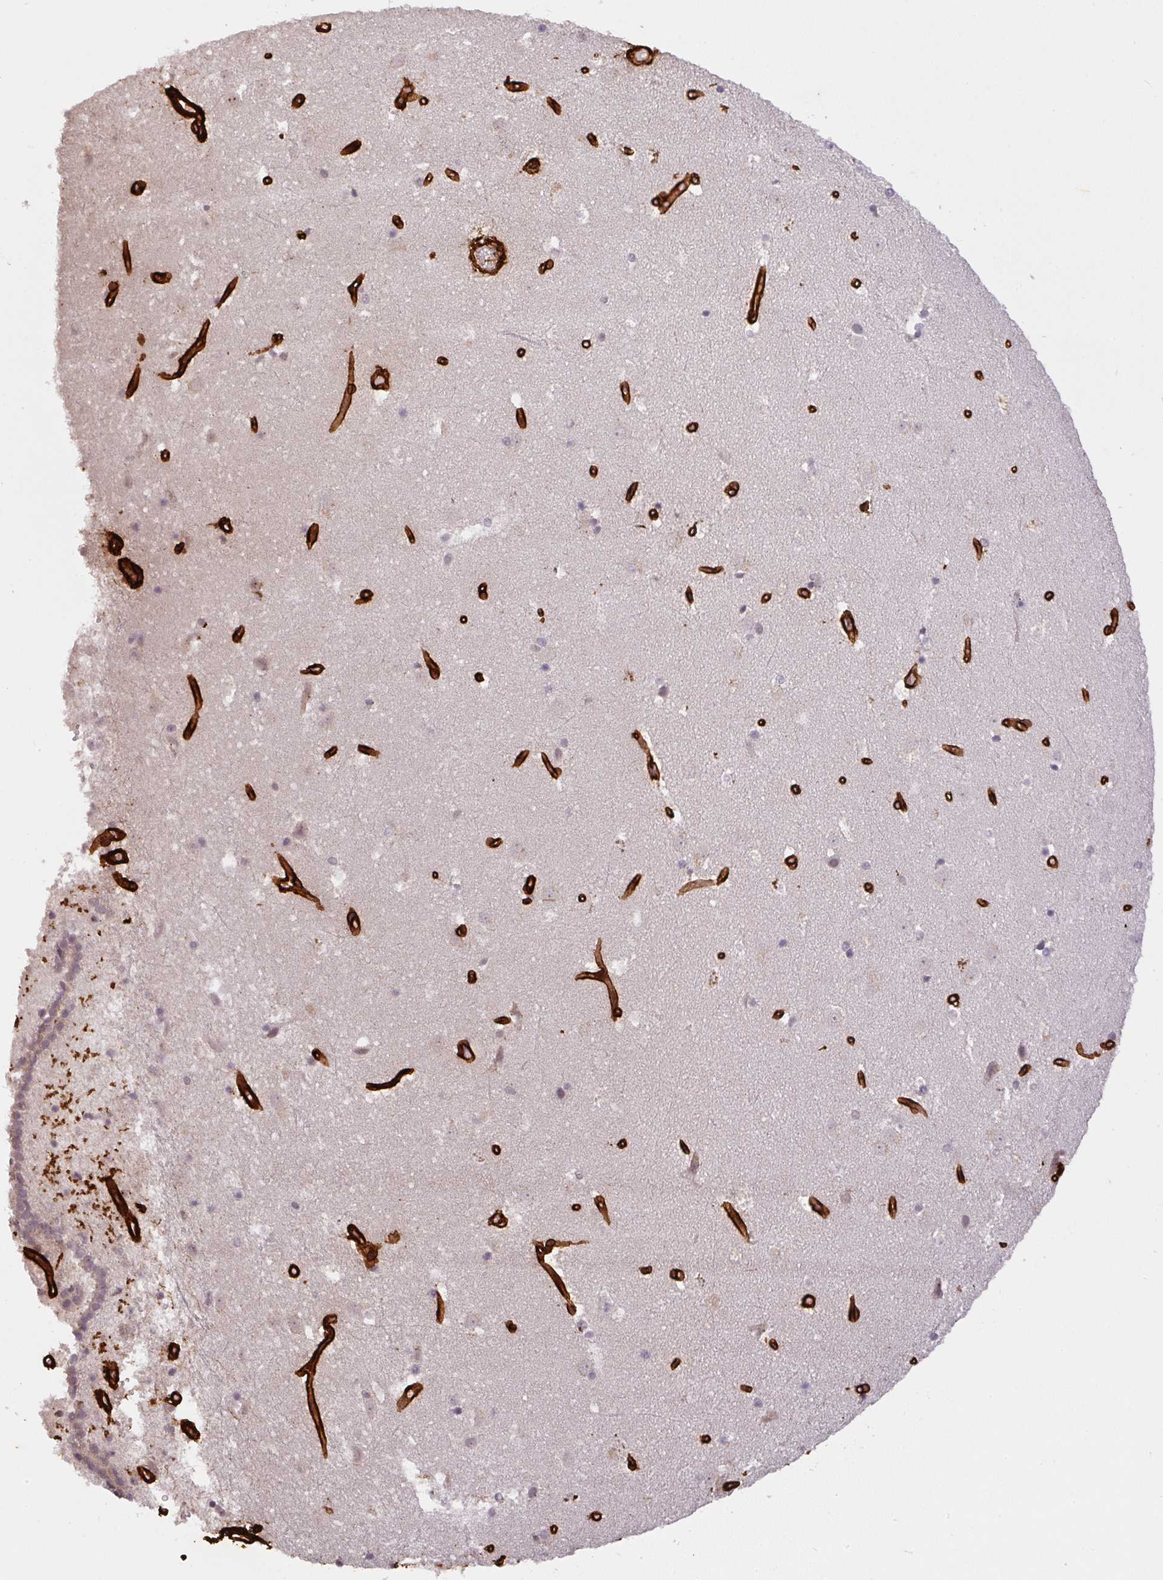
{"staining": {"intensity": "negative", "quantity": "none", "location": "none"}, "tissue": "caudate", "cell_type": "Glial cells", "image_type": "normal", "snomed": [{"axis": "morphology", "description": "Normal tissue, NOS"}, {"axis": "topography", "description": "Lateral ventricle wall"}], "caption": "Caudate stained for a protein using immunohistochemistry (IHC) reveals no expression glial cells.", "gene": "COL3A1", "patient": {"sex": "male", "age": 37}}